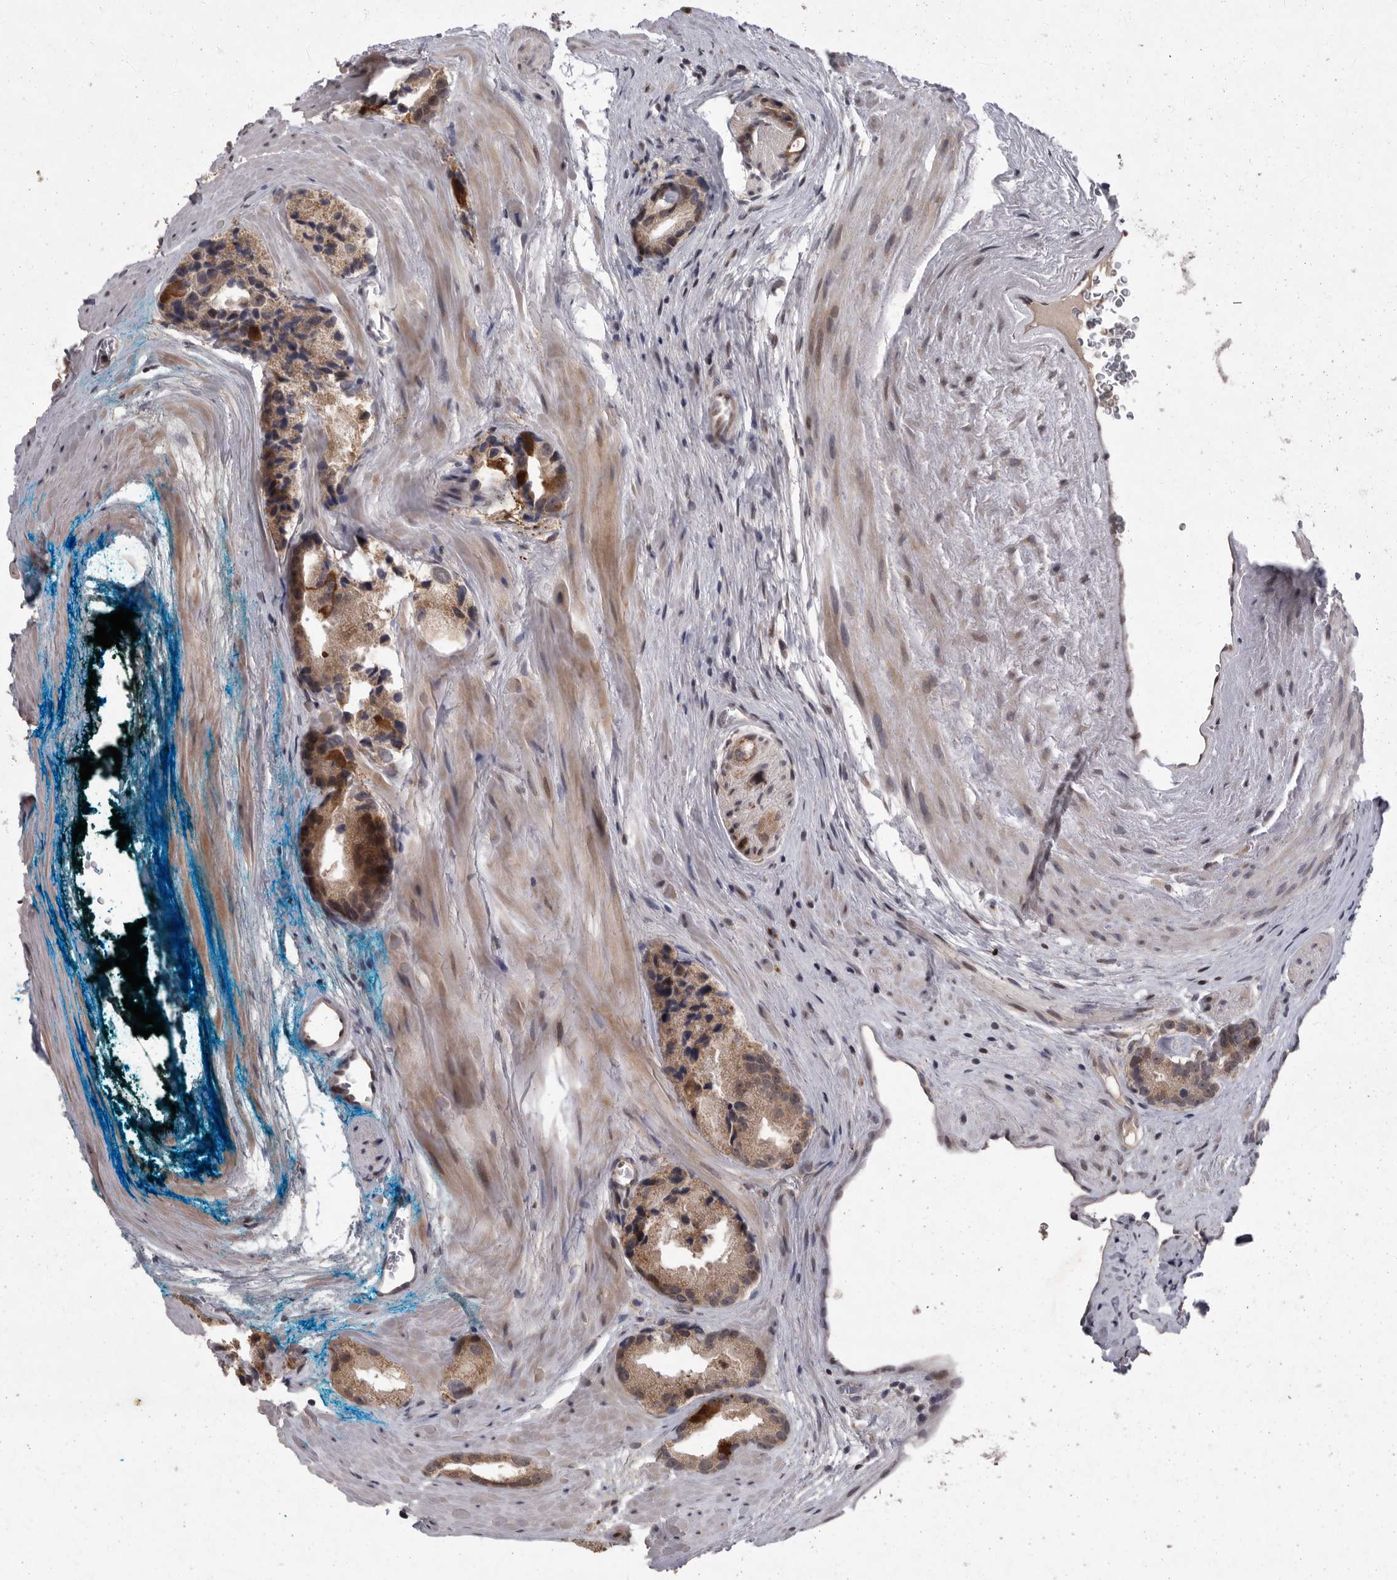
{"staining": {"intensity": "weak", "quantity": ">75%", "location": "cytoplasmic/membranous"}, "tissue": "prostate cancer", "cell_type": "Tumor cells", "image_type": "cancer", "snomed": [{"axis": "morphology", "description": "Adenocarcinoma, High grade"}, {"axis": "topography", "description": "Prostate"}], "caption": "Immunohistochemistry (IHC) of prostate cancer exhibits low levels of weak cytoplasmic/membranous expression in approximately >75% of tumor cells. Immunohistochemistry stains the protein in brown and the nuclei are stained blue.", "gene": "MAN2A1", "patient": {"sex": "male", "age": 63}}